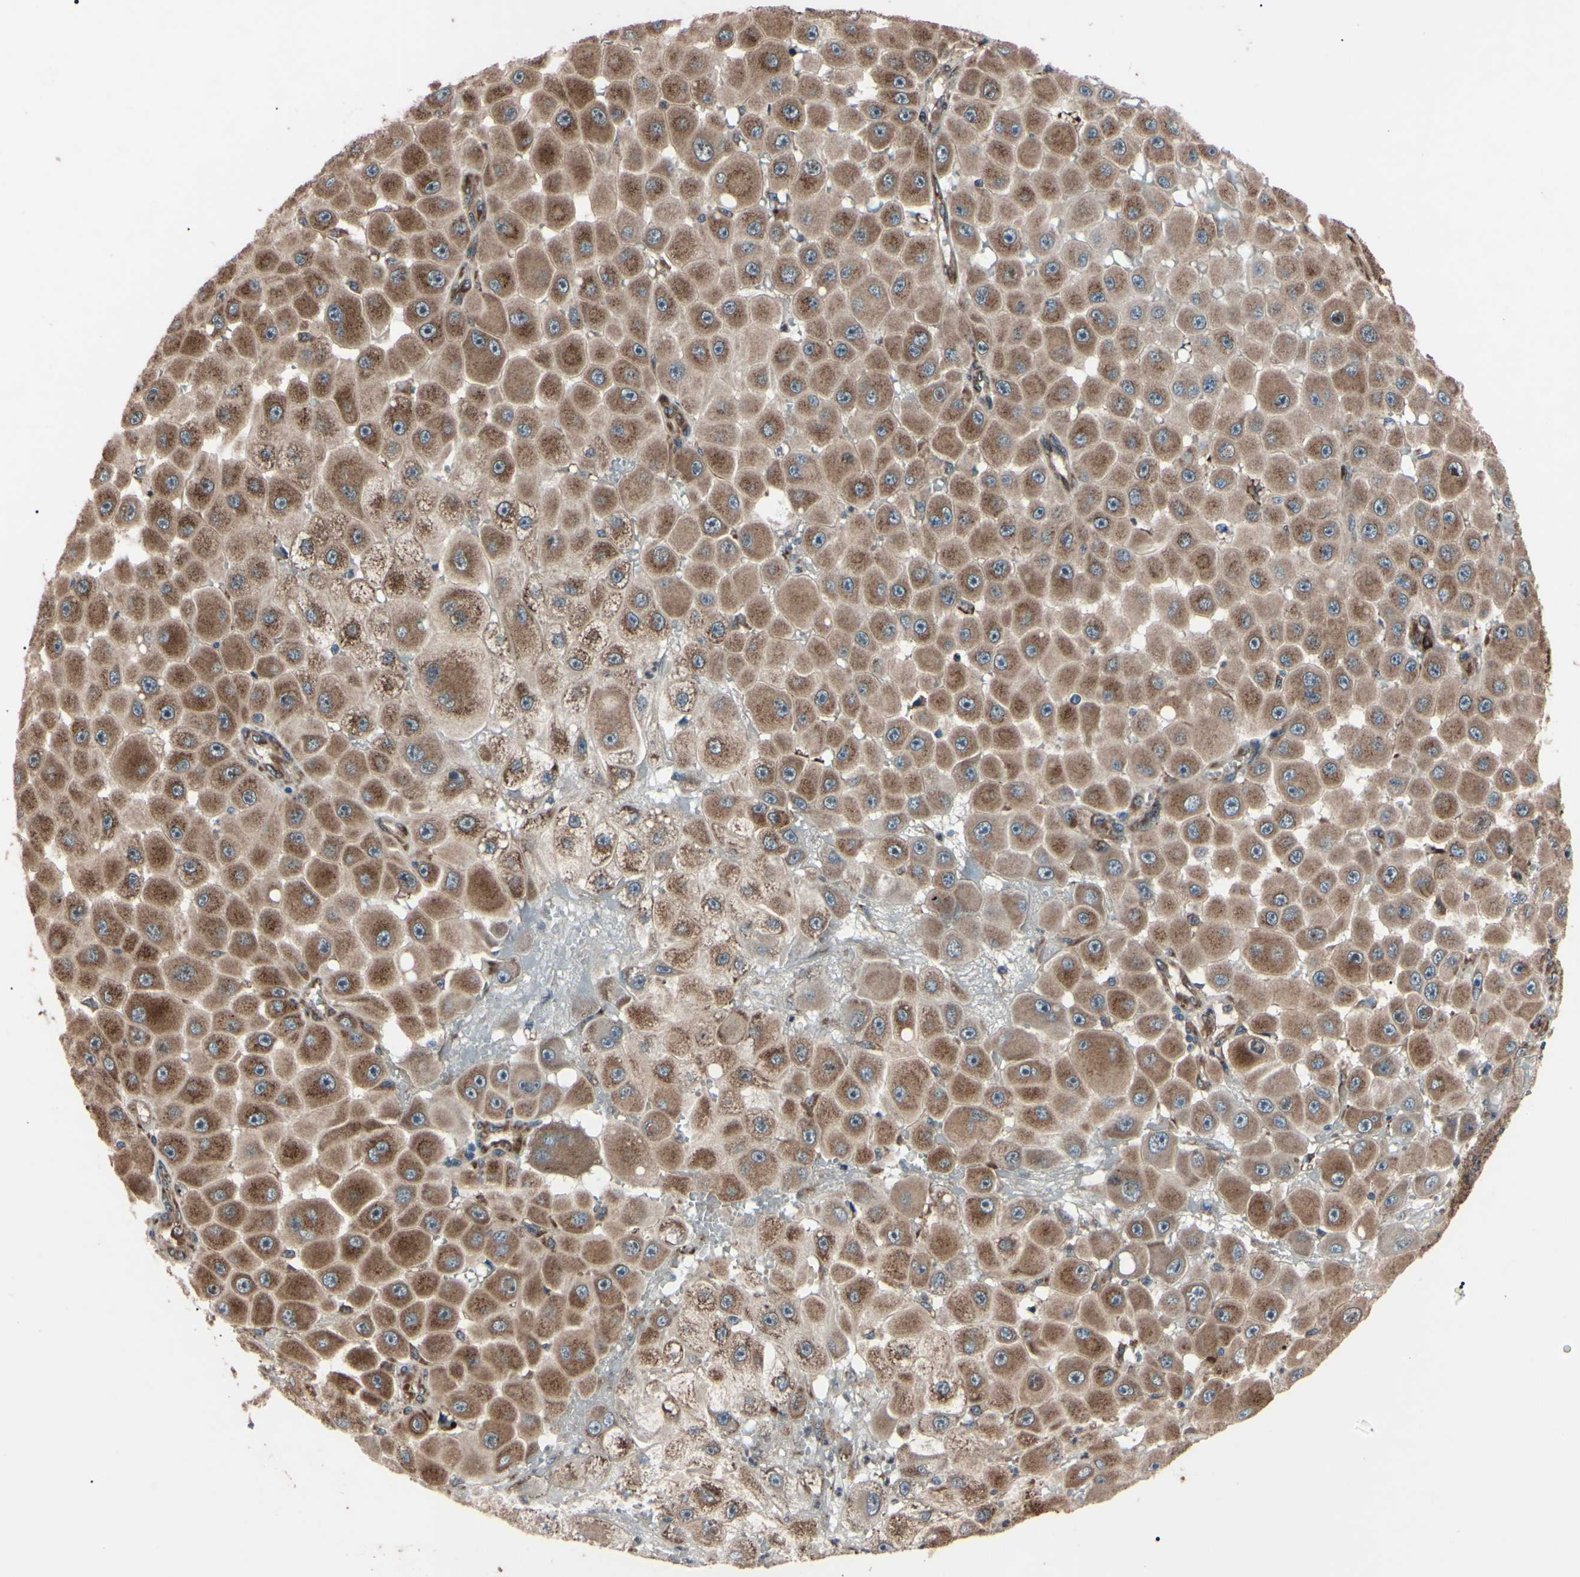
{"staining": {"intensity": "strong", "quantity": ">75%", "location": "cytoplasmic/membranous"}, "tissue": "melanoma", "cell_type": "Tumor cells", "image_type": "cancer", "snomed": [{"axis": "morphology", "description": "Malignant melanoma, NOS"}, {"axis": "topography", "description": "Skin"}], "caption": "Brown immunohistochemical staining in melanoma exhibits strong cytoplasmic/membranous positivity in approximately >75% of tumor cells.", "gene": "GUCY1B1", "patient": {"sex": "female", "age": 81}}